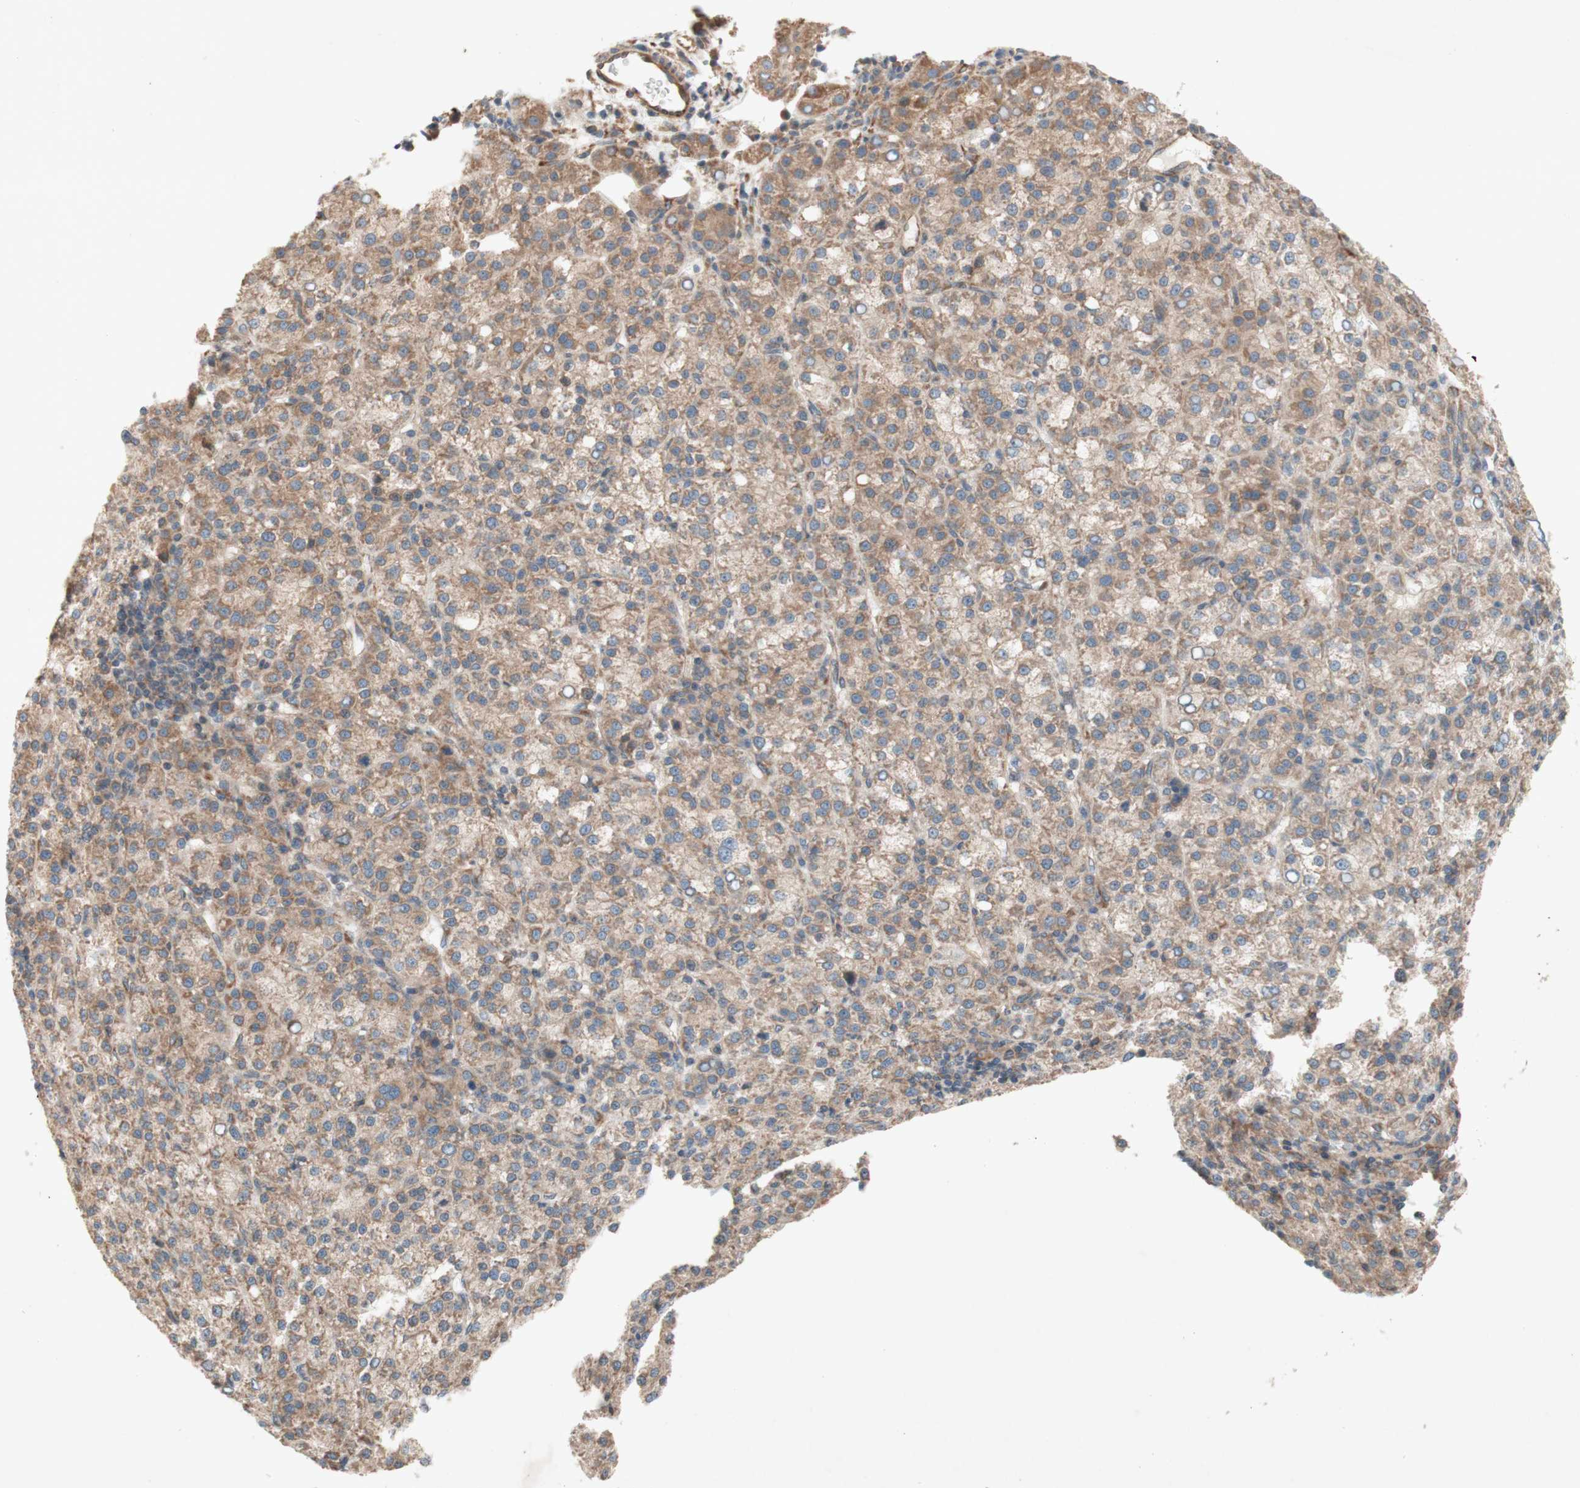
{"staining": {"intensity": "moderate", "quantity": ">75%", "location": "cytoplasmic/membranous"}, "tissue": "liver cancer", "cell_type": "Tumor cells", "image_type": "cancer", "snomed": [{"axis": "morphology", "description": "Carcinoma, Hepatocellular, NOS"}, {"axis": "topography", "description": "Liver"}], "caption": "An immunohistochemistry image of neoplastic tissue is shown. Protein staining in brown labels moderate cytoplasmic/membranous positivity in liver cancer (hepatocellular carcinoma) within tumor cells. The protein of interest is shown in brown color, while the nuclei are stained blue.", "gene": "SOCS2", "patient": {"sex": "female", "age": 58}}